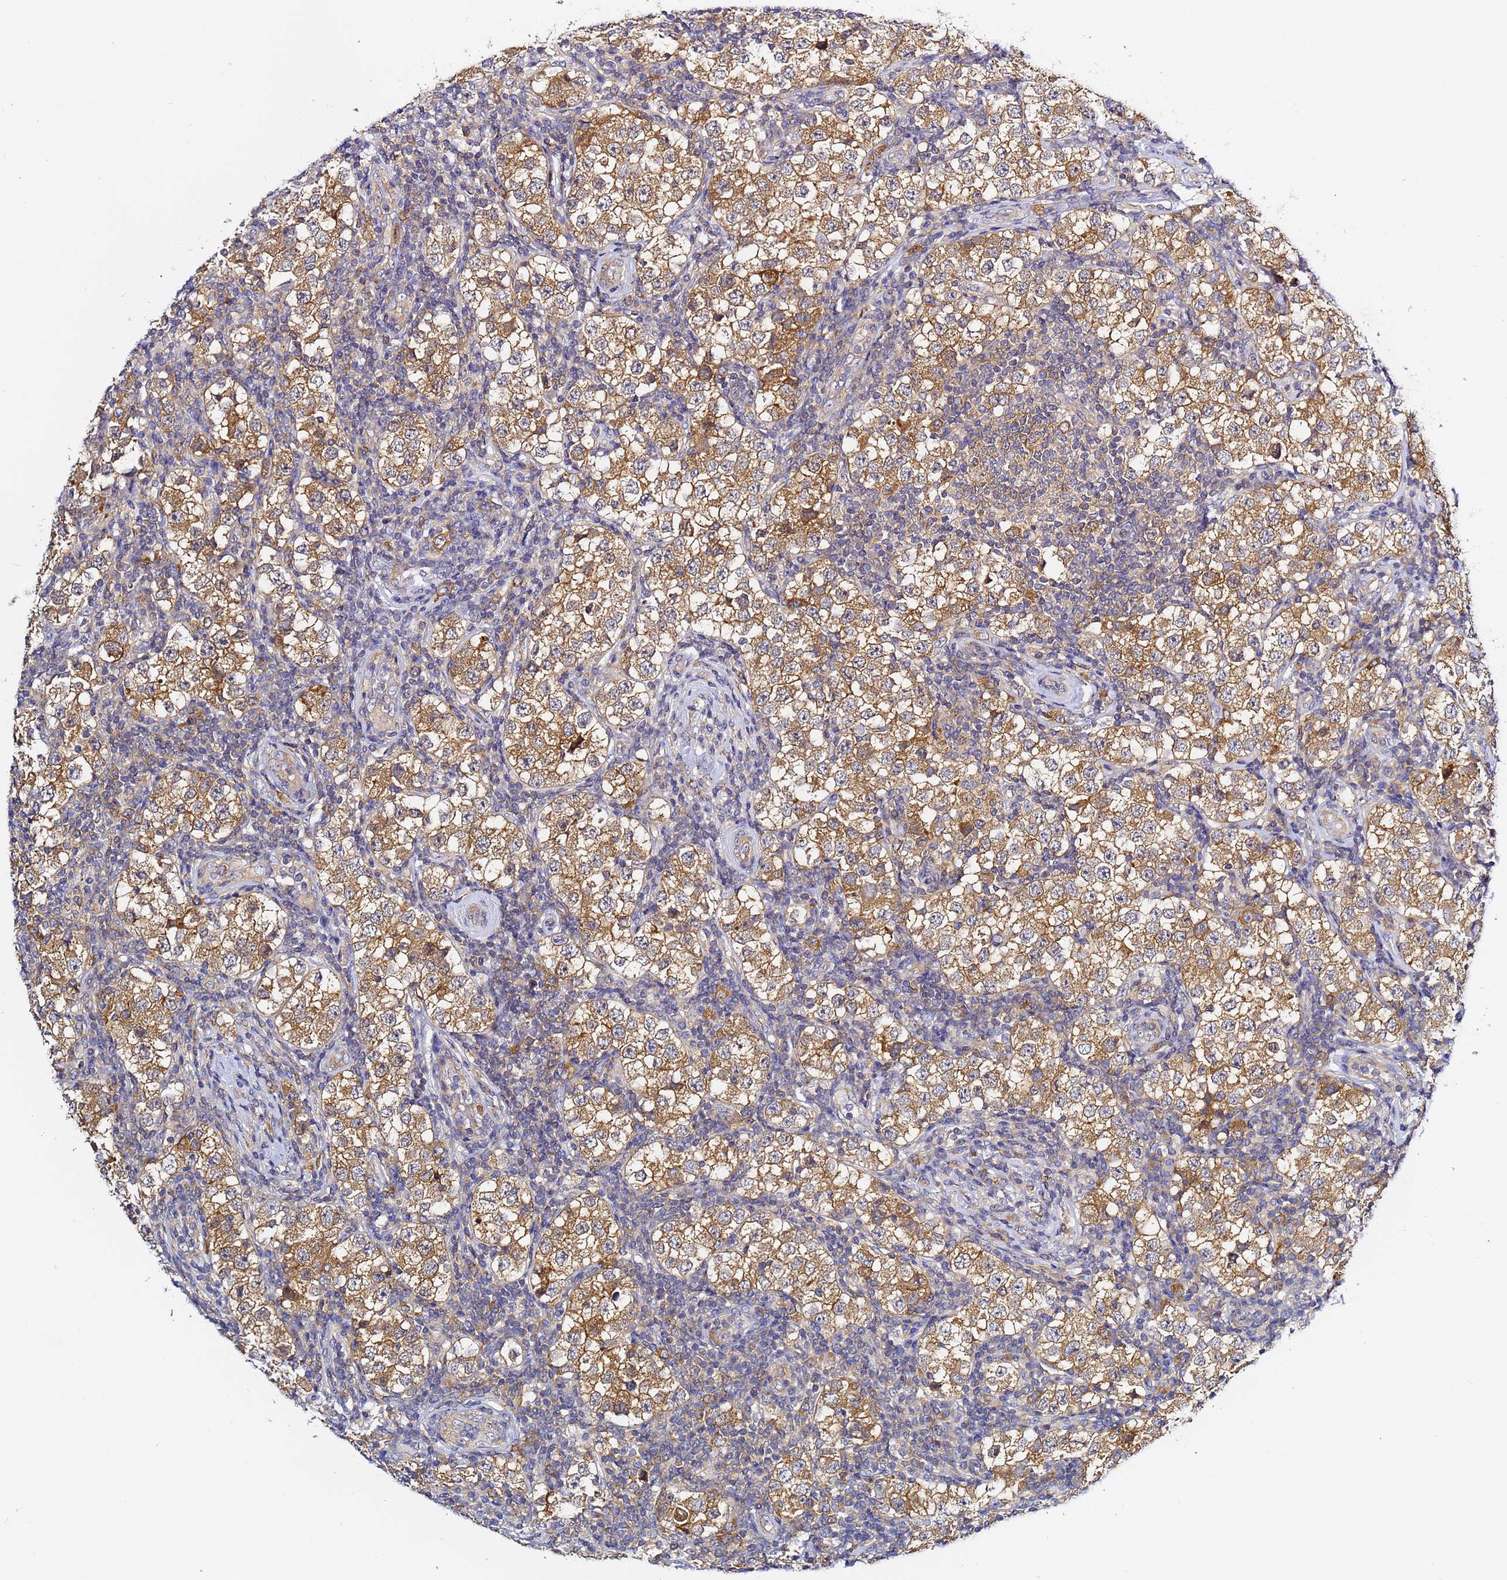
{"staining": {"intensity": "moderate", "quantity": ">75%", "location": "cytoplasmic/membranous"}, "tissue": "testis cancer", "cell_type": "Tumor cells", "image_type": "cancer", "snomed": [{"axis": "morphology", "description": "Seminoma, NOS"}, {"axis": "topography", "description": "Testis"}], "caption": "Immunohistochemistry (IHC) of human seminoma (testis) shows medium levels of moderate cytoplasmic/membranous positivity in about >75% of tumor cells. Immunohistochemistry (IHC) stains the protein in brown and the nuclei are stained blue.", "gene": "LENG1", "patient": {"sex": "male", "age": 34}}